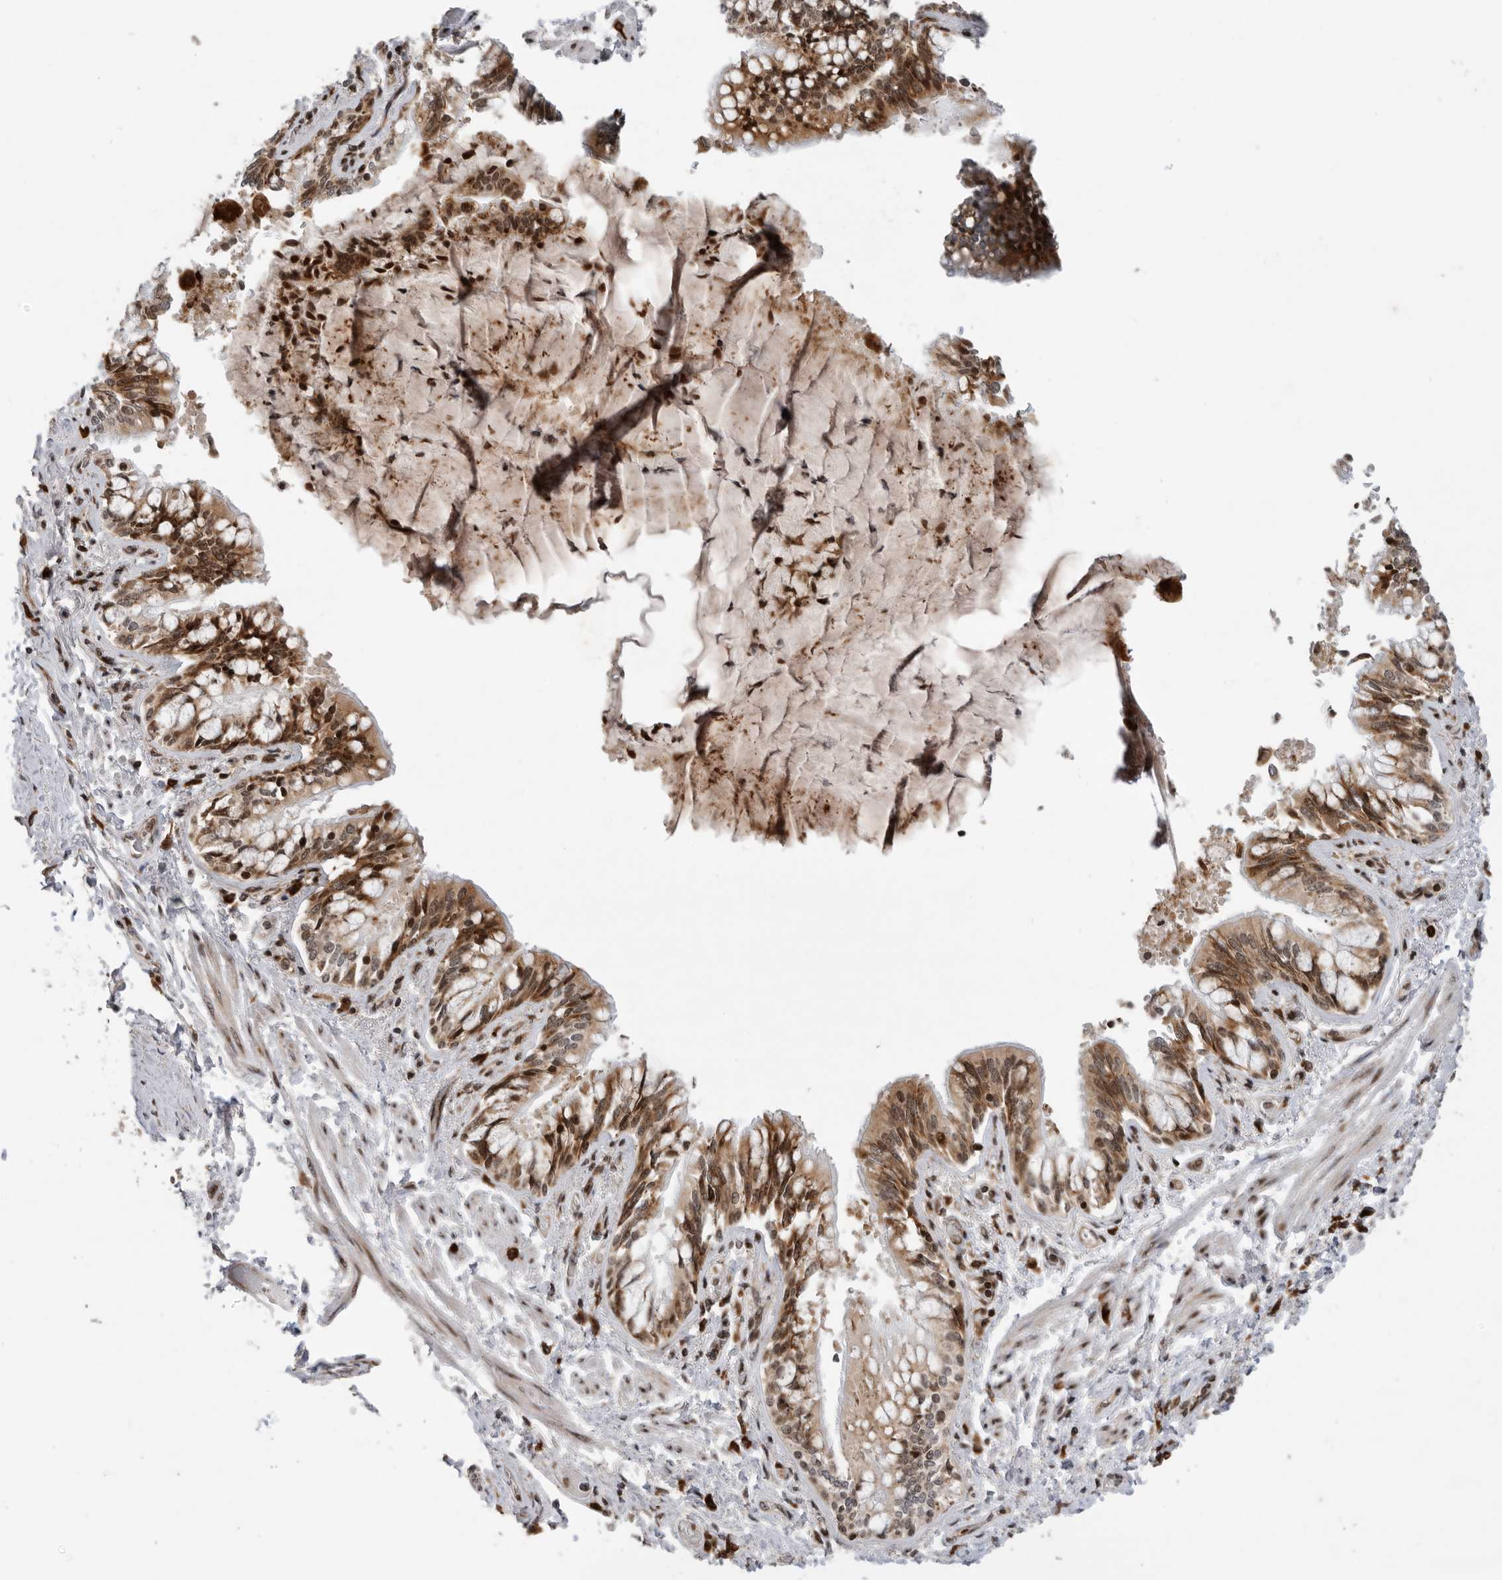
{"staining": {"intensity": "moderate", "quantity": ">75%", "location": "cytoplasmic/membranous"}, "tissue": "bronchus", "cell_type": "Respiratory epithelial cells", "image_type": "normal", "snomed": [{"axis": "morphology", "description": "Normal tissue, NOS"}, {"axis": "morphology", "description": "Inflammation, NOS"}, {"axis": "topography", "description": "Bronchus"}, {"axis": "topography", "description": "Lung"}], "caption": "Approximately >75% of respiratory epithelial cells in normal human bronchus demonstrate moderate cytoplasmic/membranous protein expression as visualized by brown immunohistochemical staining.", "gene": "FZD3", "patient": {"sex": "female", "age": 46}}